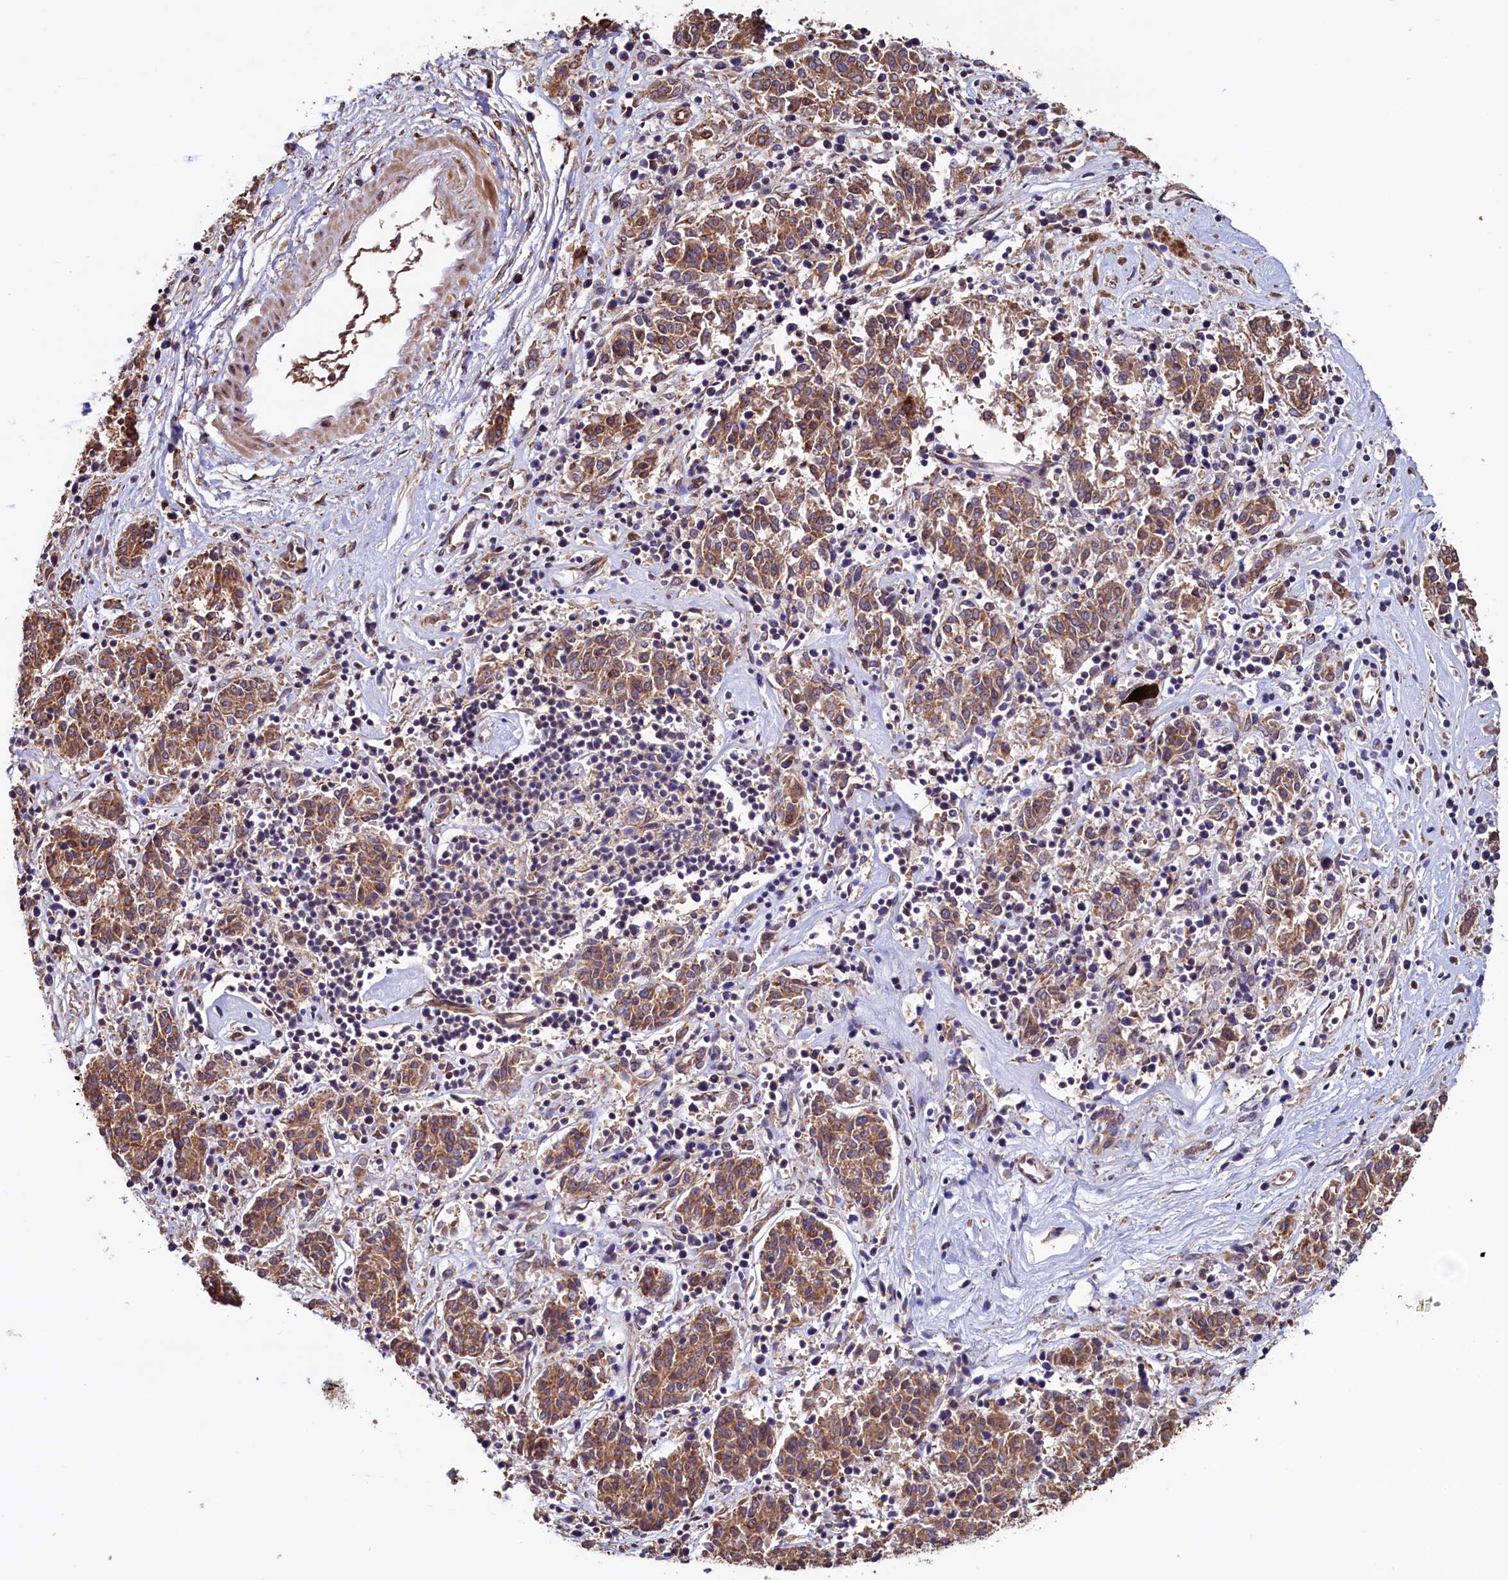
{"staining": {"intensity": "moderate", "quantity": ">75%", "location": "cytoplasmic/membranous"}, "tissue": "melanoma", "cell_type": "Tumor cells", "image_type": "cancer", "snomed": [{"axis": "morphology", "description": "Malignant melanoma, NOS"}, {"axis": "topography", "description": "Skin"}], "caption": "An immunohistochemistry image of neoplastic tissue is shown. Protein staining in brown highlights moderate cytoplasmic/membranous positivity in melanoma within tumor cells. The protein of interest is shown in brown color, while the nuclei are stained blue.", "gene": "ATXN2L", "patient": {"sex": "female", "age": 72}}